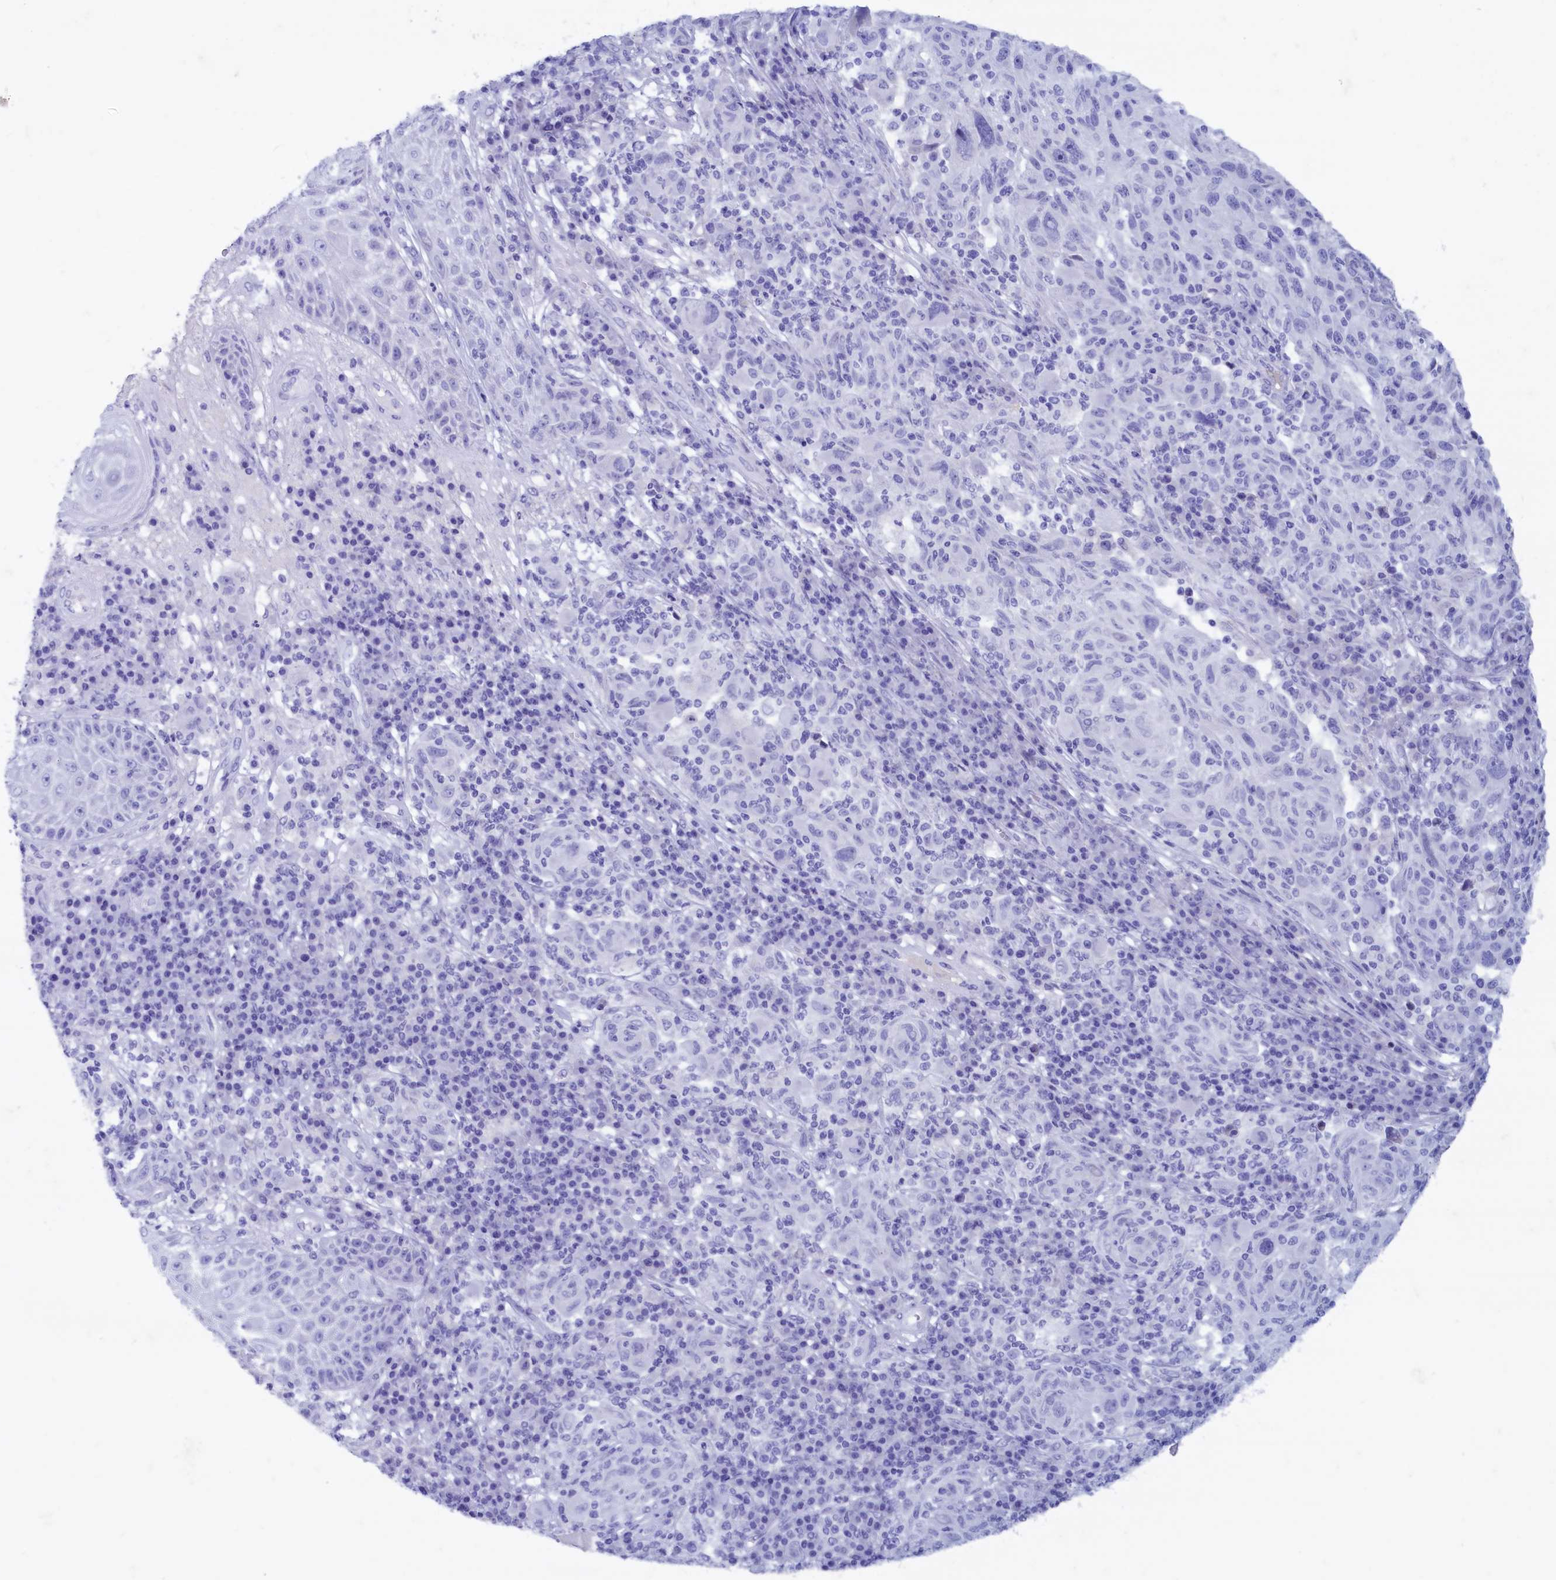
{"staining": {"intensity": "negative", "quantity": "none", "location": "none"}, "tissue": "melanoma", "cell_type": "Tumor cells", "image_type": "cancer", "snomed": [{"axis": "morphology", "description": "Malignant melanoma, NOS"}, {"axis": "topography", "description": "Skin"}], "caption": "Immunohistochemistry (IHC) micrograph of neoplastic tissue: melanoma stained with DAB (3,3'-diaminobenzidine) demonstrates no significant protein staining in tumor cells. Brightfield microscopy of immunohistochemistry (IHC) stained with DAB (3,3'-diaminobenzidine) (brown) and hematoxylin (blue), captured at high magnification.", "gene": "MAP1LC3A", "patient": {"sex": "male", "age": 53}}